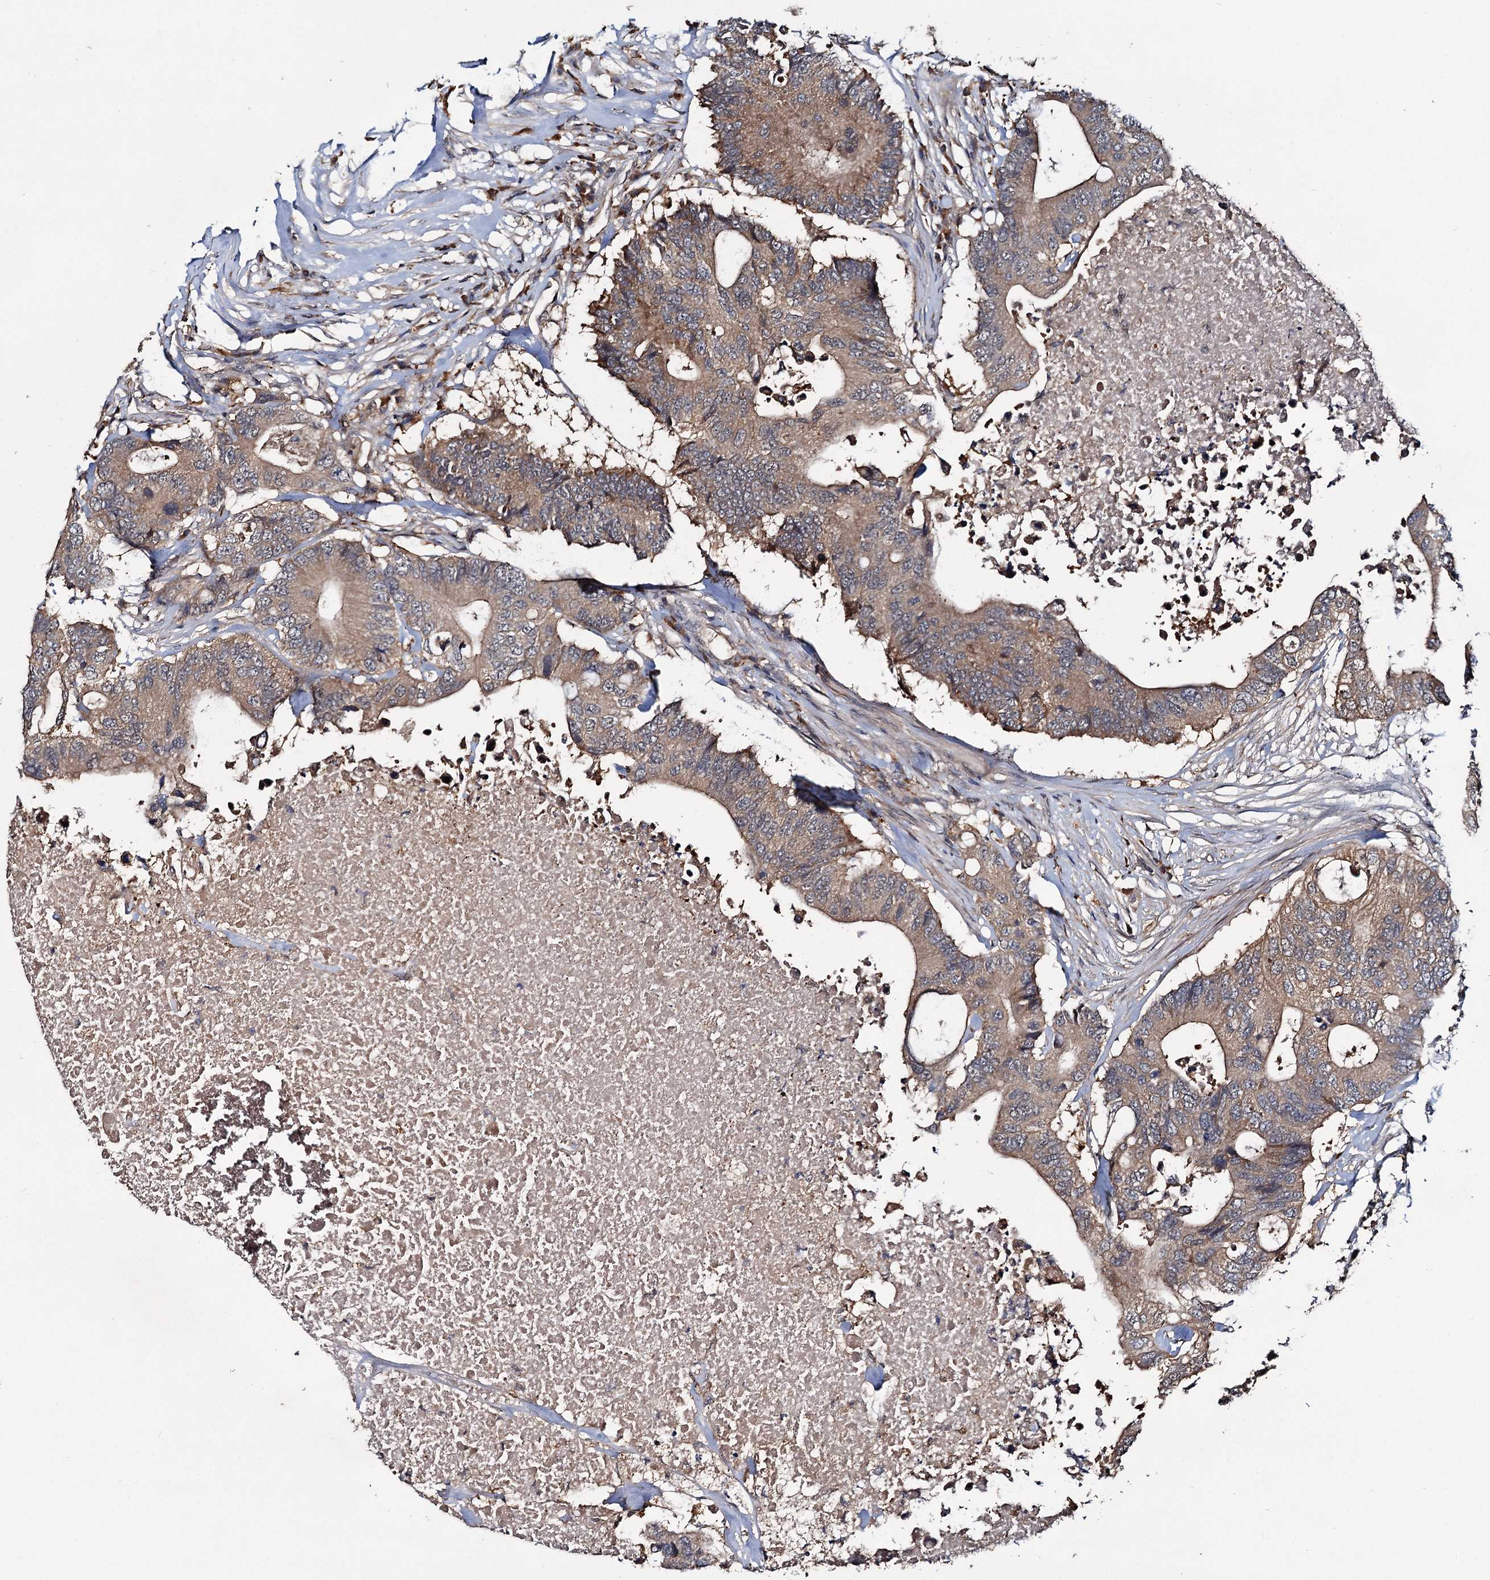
{"staining": {"intensity": "weak", "quantity": ">75%", "location": "cytoplasmic/membranous"}, "tissue": "colorectal cancer", "cell_type": "Tumor cells", "image_type": "cancer", "snomed": [{"axis": "morphology", "description": "Adenocarcinoma, NOS"}, {"axis": "topography", "description": "Colon"}], "caption": "Protein expression analysis of colorectal cancer (adenocarcinoma) shows weak cytoplasmic/membranous positivity in approximately >75% of tumor cells. Ihc stains the protein of interest in brown and the nuclei are stained blue.", "gene": "SLC46A3", "patient": {"sex": "male", "age": 71}}